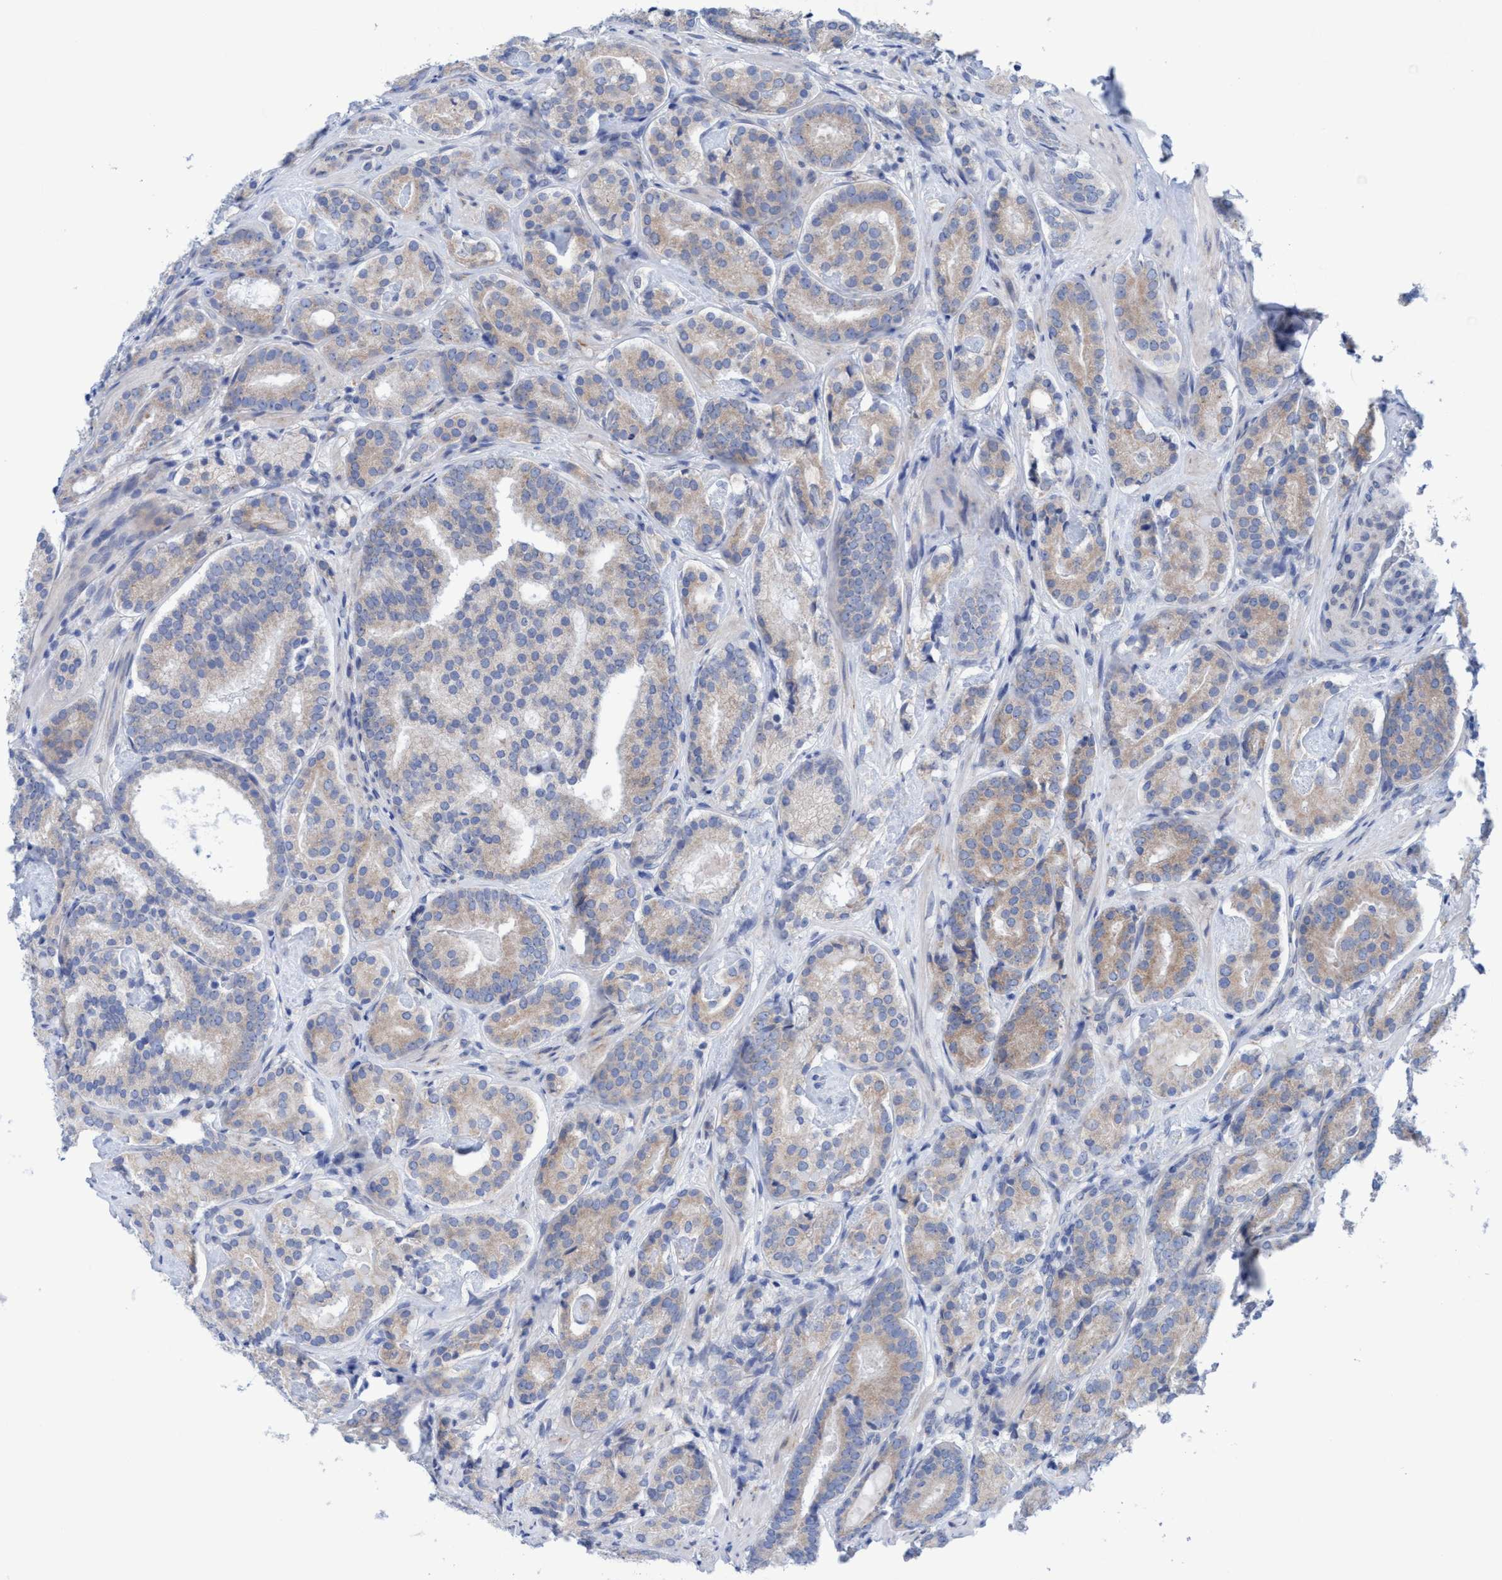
{"staining": {"intensity": "weak", "quantity": ">75%", "location": "cytoplasmic/membranous"}, "tissue": "prostate cancer", "cell_type": "Tumor cells", "image_type": "cancer", "snomed": [{"axis": "morphology", "description": "Adenocarcinoma, Low grade"}, {"axis": "topography", "description": "Prostate"}], "caption": "A brown stain labels weak cytoplasmic/membranous positivity of a protein in prostate cancer tumor cells.", "gene": "RSAD1", "patient": {"sex": "male", "age": 69}}